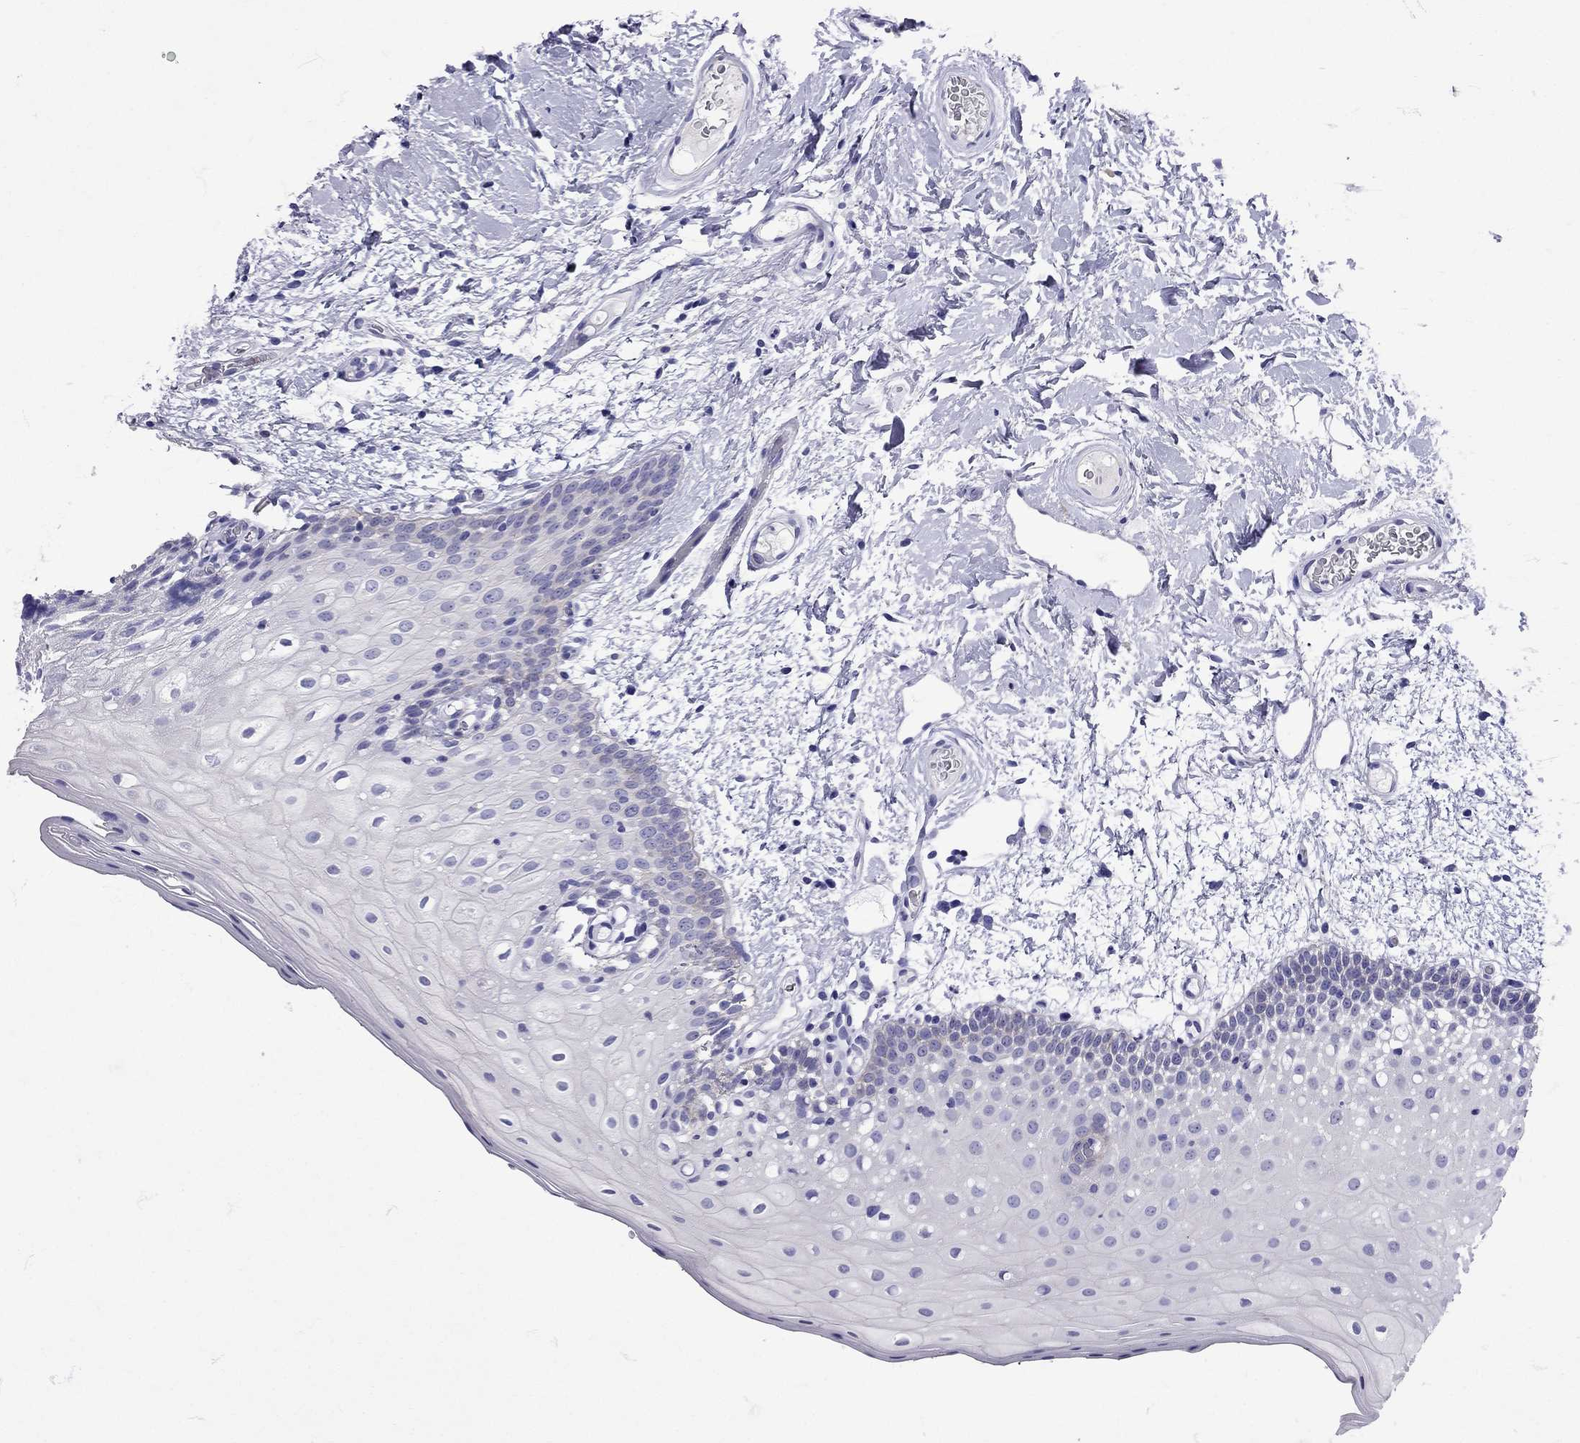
{"staining": {"intensity": "negative", "quantity": "none", "location": "none"}, "tissue": "oral mucosa", "cell_type": "Squamous epithelial cells", "image_type": "normal", "snomed": [{"axis": "morphology", "description": "Normal tissue, NOS"}, {"axis": "morphology", "description": "Squamous cell carcinoma, NOS"}, {"axis": "topography", "description": "Oral tissue"}, {"axis": "topography", "description": "Head-Neck"}], "caption": "High power microscopy micrograph of an immunohistochemistry micrograph of benign oral mucosa, revealing no significant positivity in squamous epithelial cells. (Immunohistochemistry, brightfield microscopy, high magnification).", "gene": "TBR1", "patient": {"sex": "male", "age": 69}}